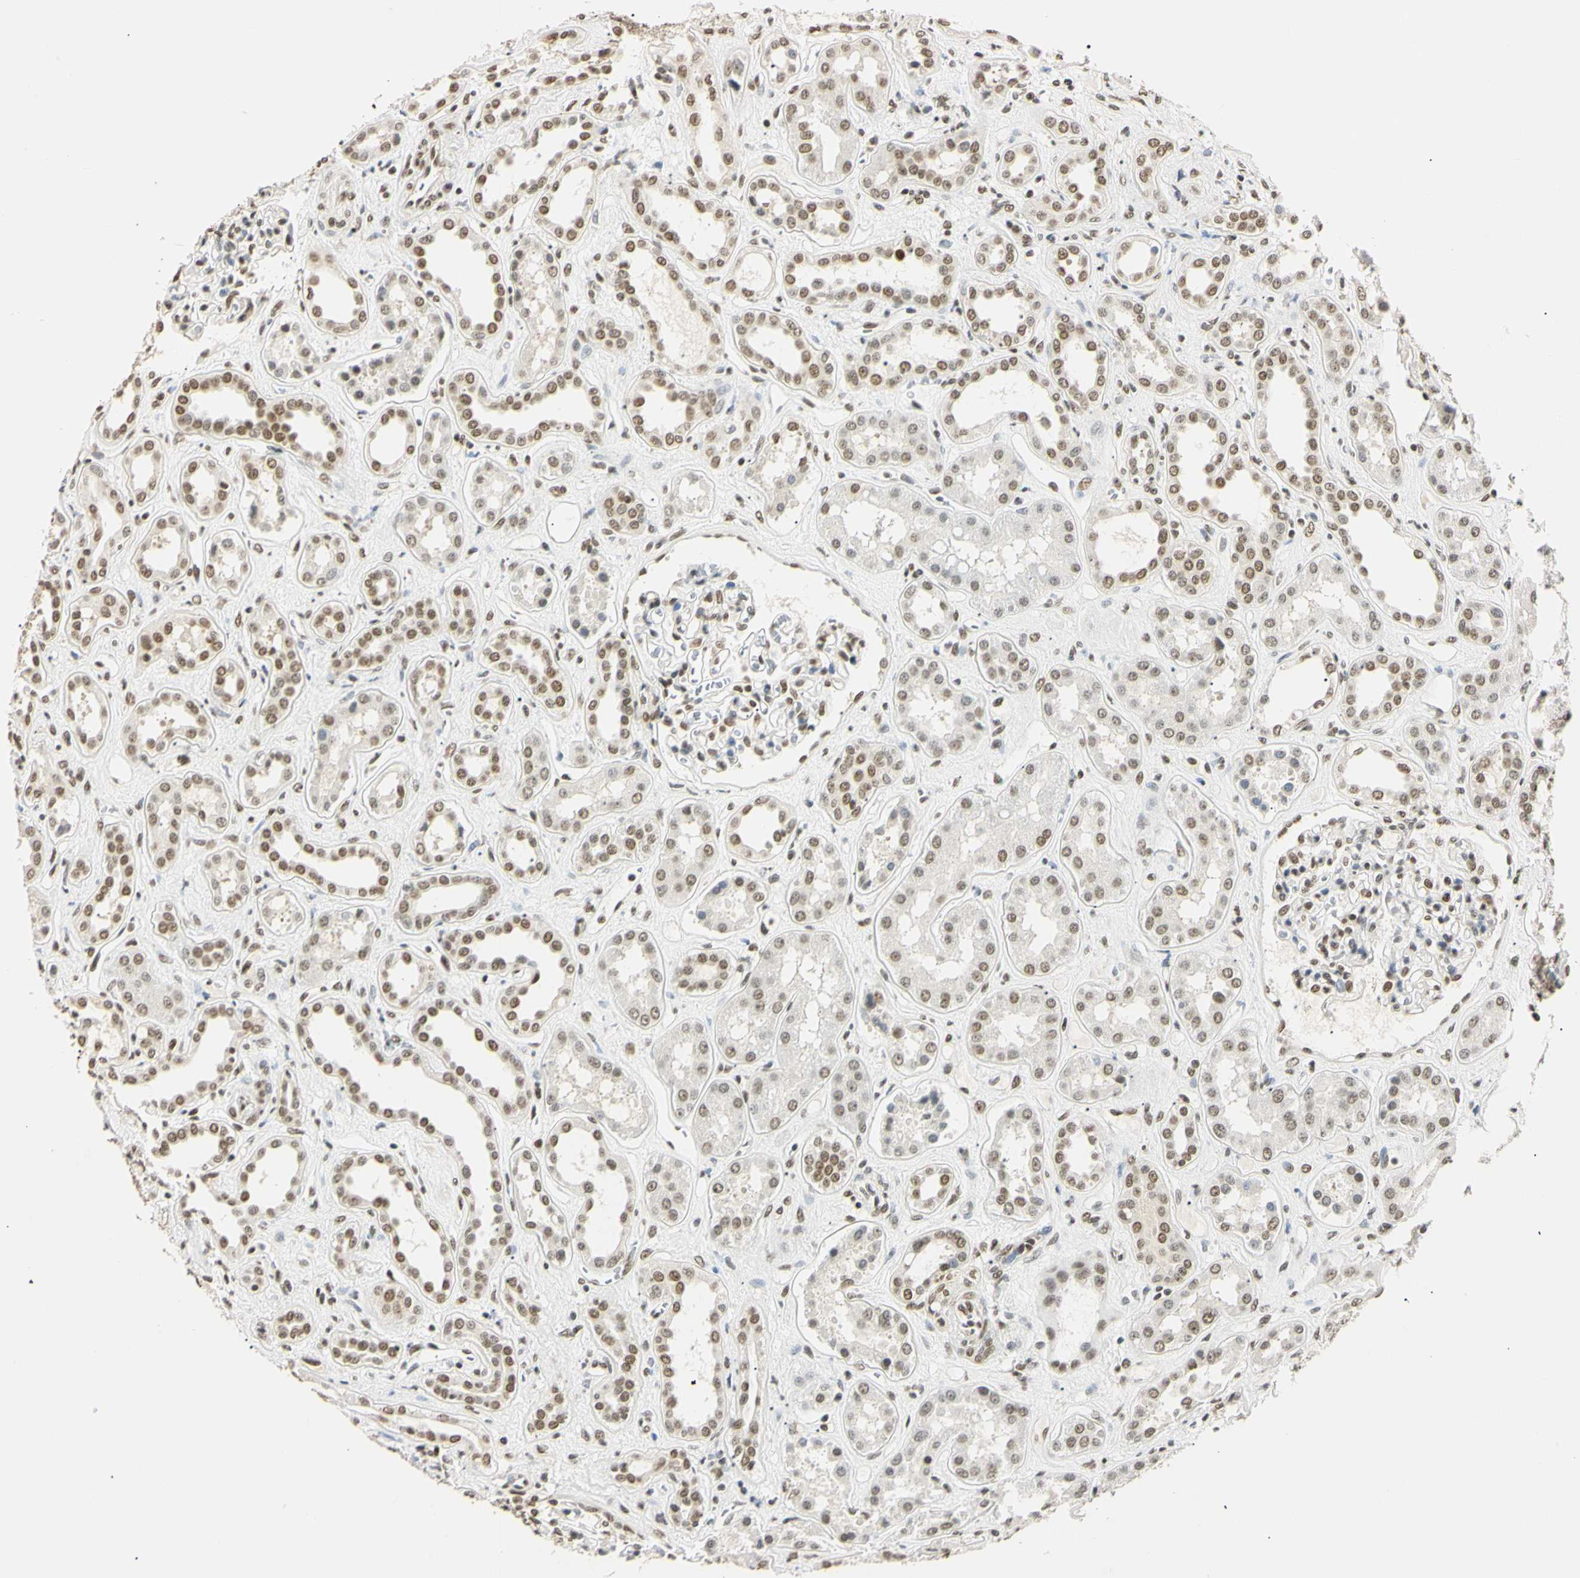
{"staining": {"intensity": "moderate", "quantity": ">75%", "location": "nuclear"}, "tissue": "kidney", "cell_type": "Cells in glomeruli", "image_type": "normal", "snomed": [{"axis": "morphology", "description": "Normal tissue, NOS"}, {"axis": "topography", "description": "Kidney"}], "caption": "This photomicrograph demonstrates IHC staining of normal human kidney, with medium moderate nuclear positivity in about >75% of cells in glomeruli.", "gene": "SMARCA5", "patient": {"sex": "male", "age": 59}}